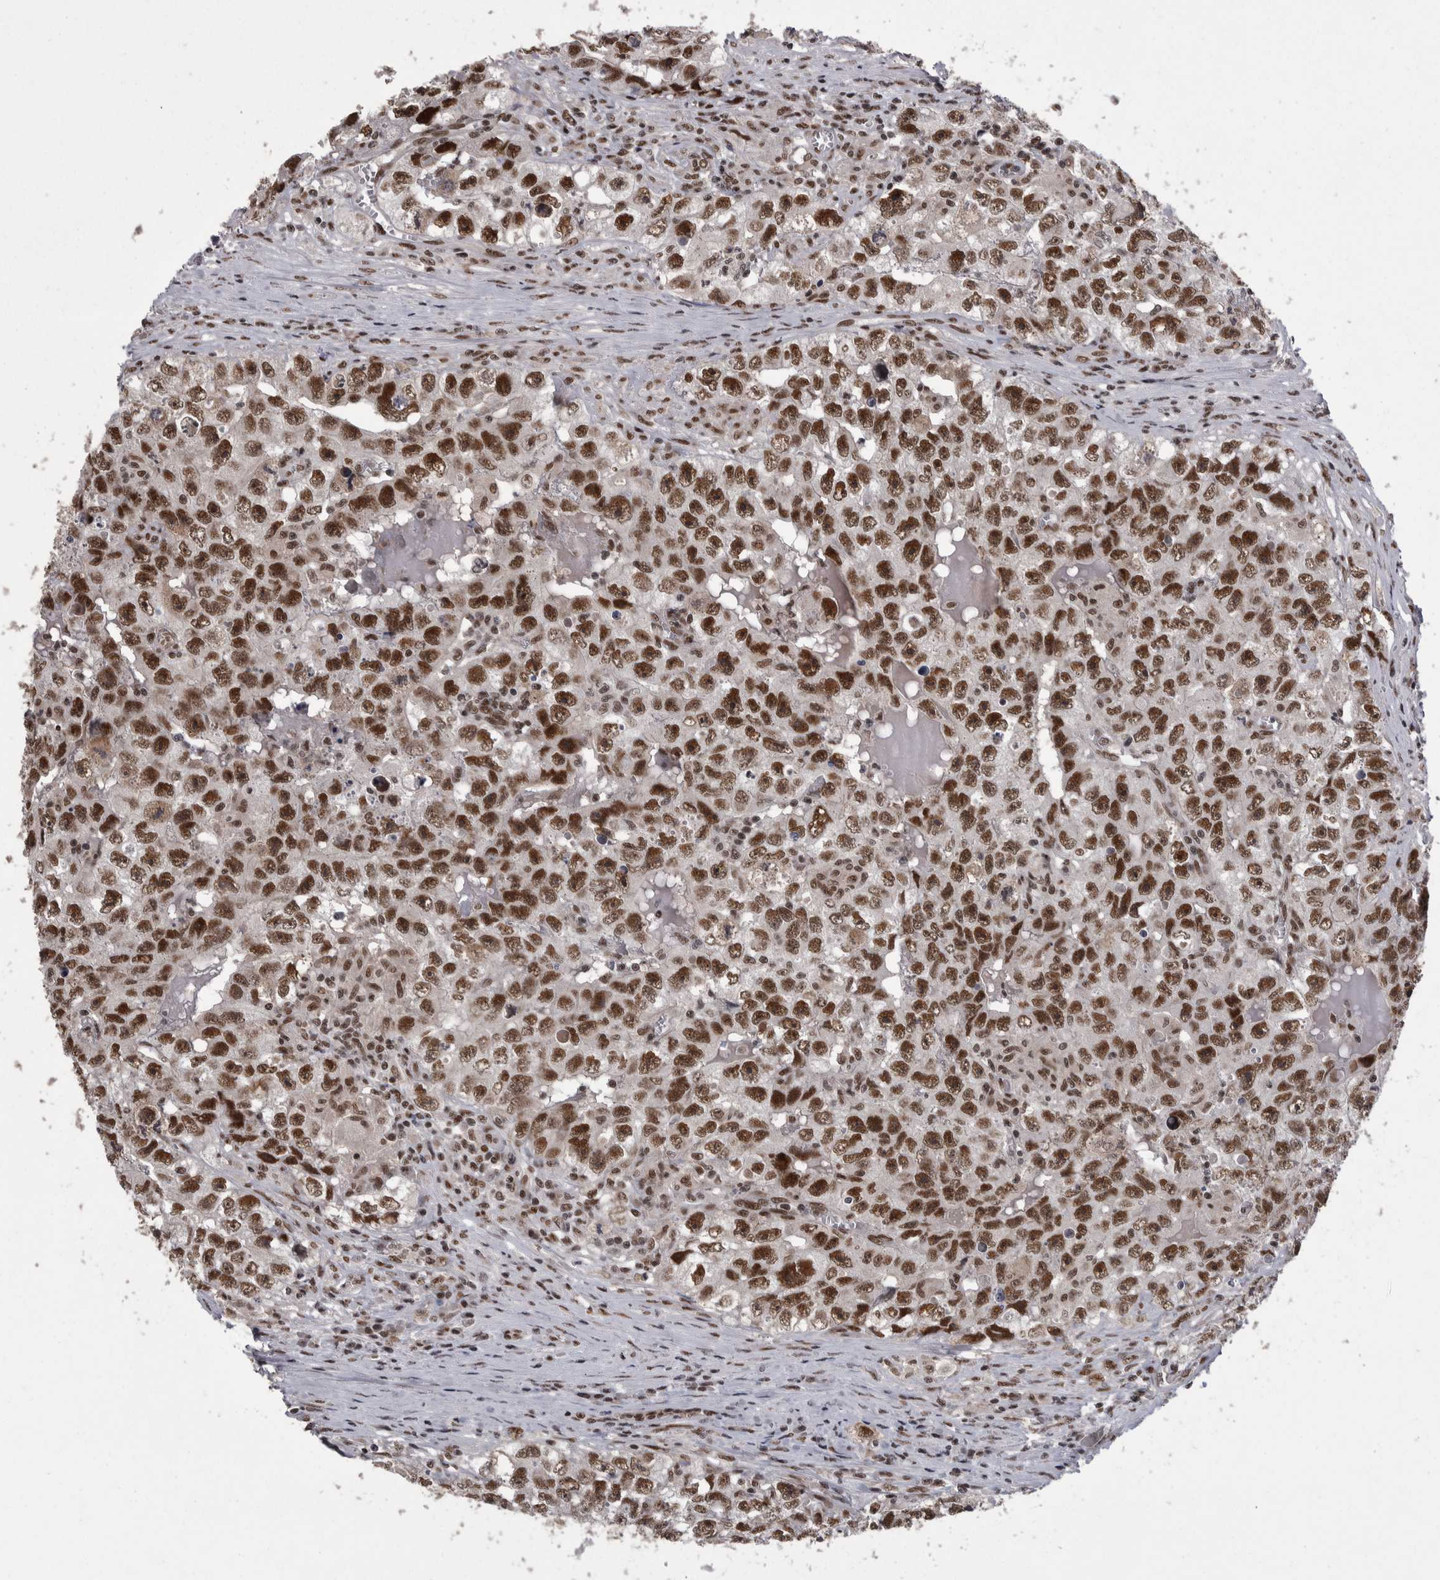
{"staining": {"intensity": "strong", "quantity": ">75%", "location": "nuclear"}, "tissue": "testis cancer", "cell_type": "Tumor cells", "image_type": "cancer", "snomed": [{"axis": "morphology", "description": "Seminoma, NOS"}, {"axis": "morphology", "description": "Carcinoma, Embryonal, NOS"}, {"axis": "topography", "description": "Testis"}], "caption": "High-magnification brightfield microscopy of testis cancer (seminoma) stained with DAB (3,3'-diaminobenzidine) (brown) and counterstained with hematoxylin (blue). tumor cells exhibit strong nuclear staining is present in approximately>75% of cells.", "gene": "DMTF1", "patient": {"sex": "male", "age": 43}}